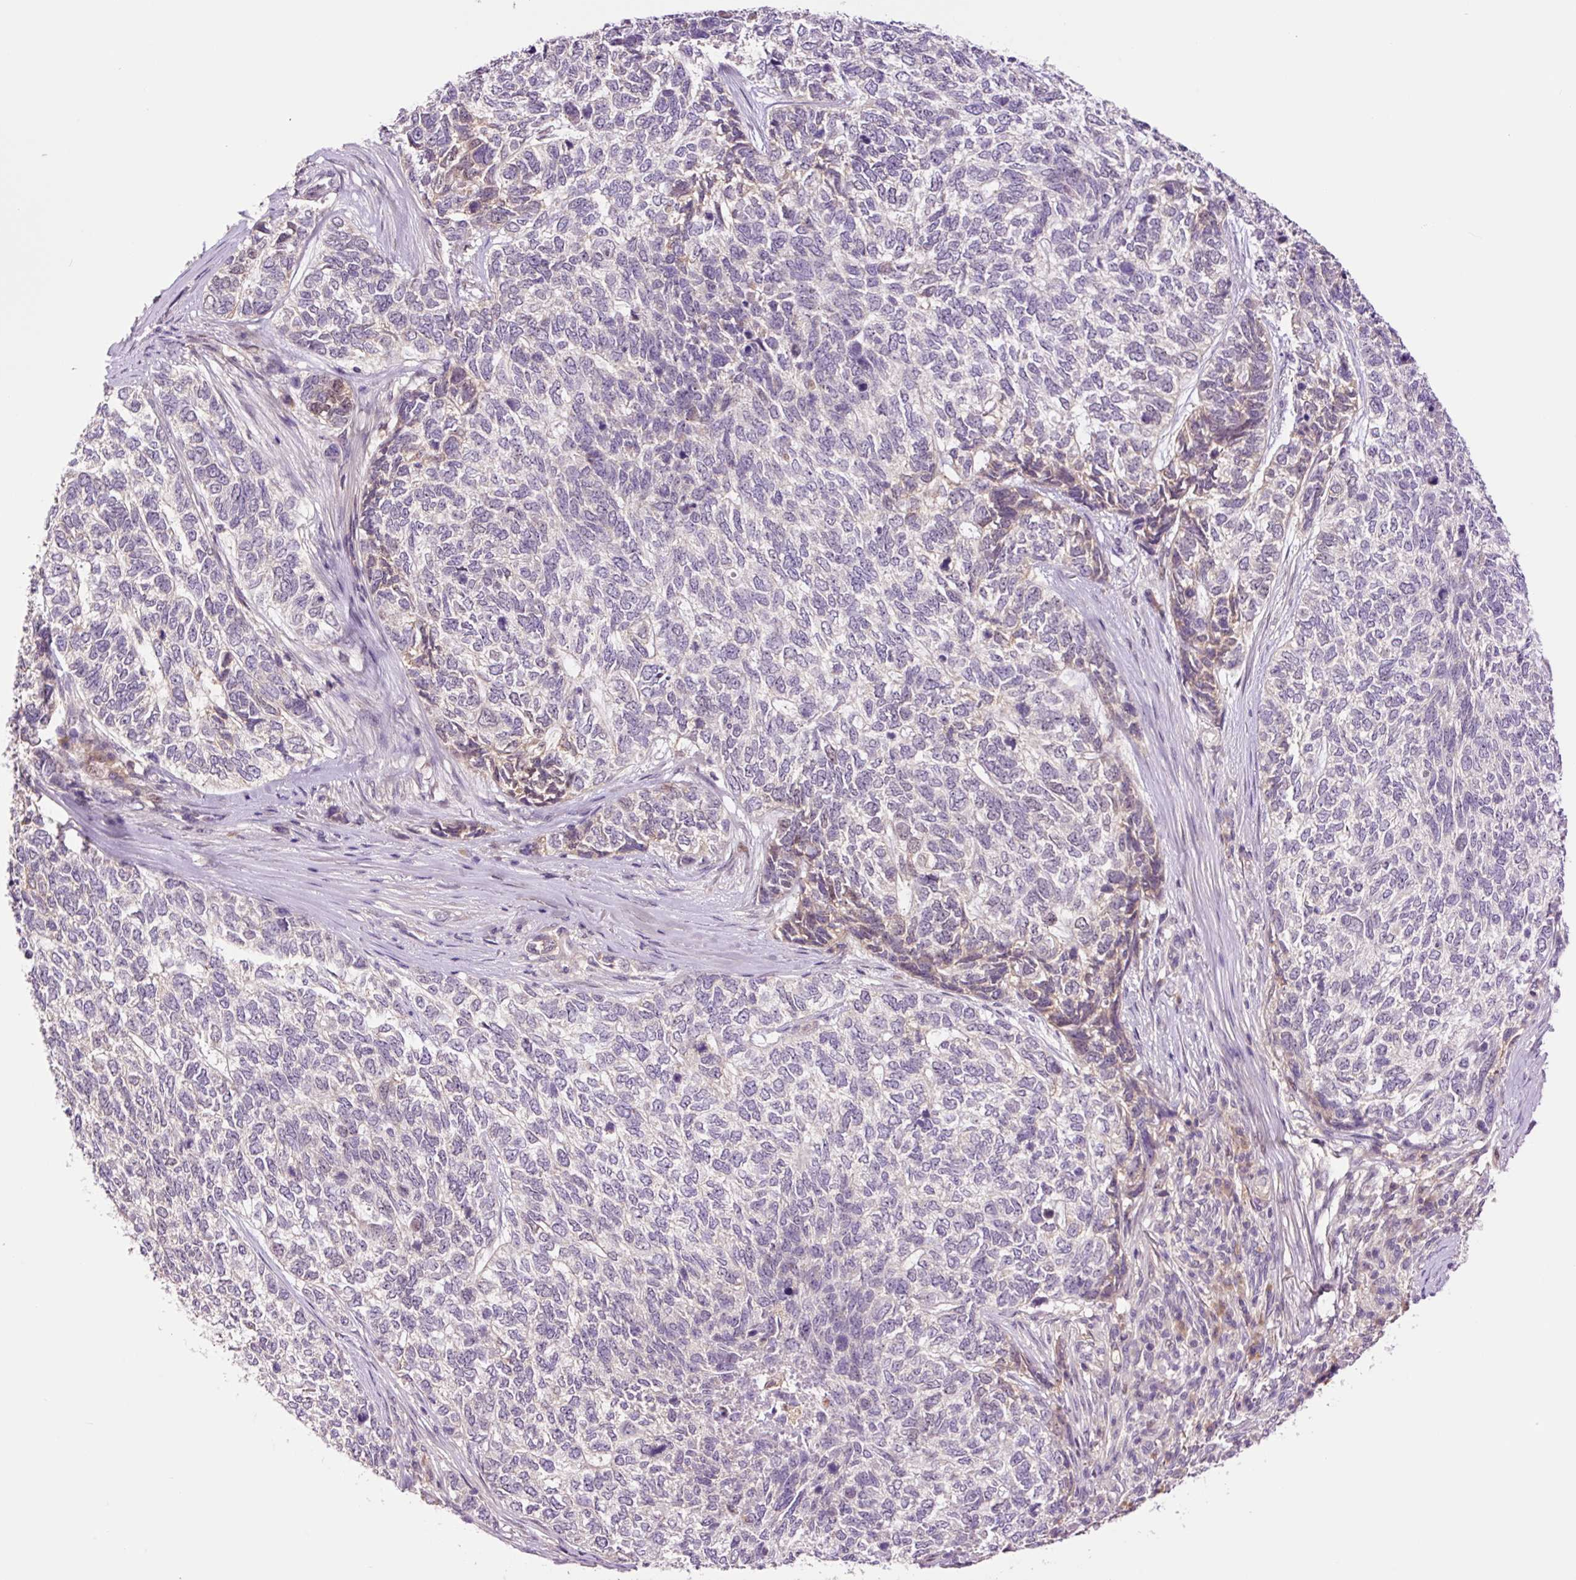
{"staining": {"intensity": "negative", "quantity": "none", "location": "none"}, "tissue": "skin cancer", "cell_type": "Tumor cells", "image_type": "cancer", "snomed": [{"axis": "morphology", "description": "Basal cell carcinoma"}, {"axis": "topography", "description": "Skin"}], "caption": "Immunohistochemical staining of human skin cancer displays no significant expression in tumor cells.", "gene": "DPPA4", "patient": {"sex": "female", "age": 65}}